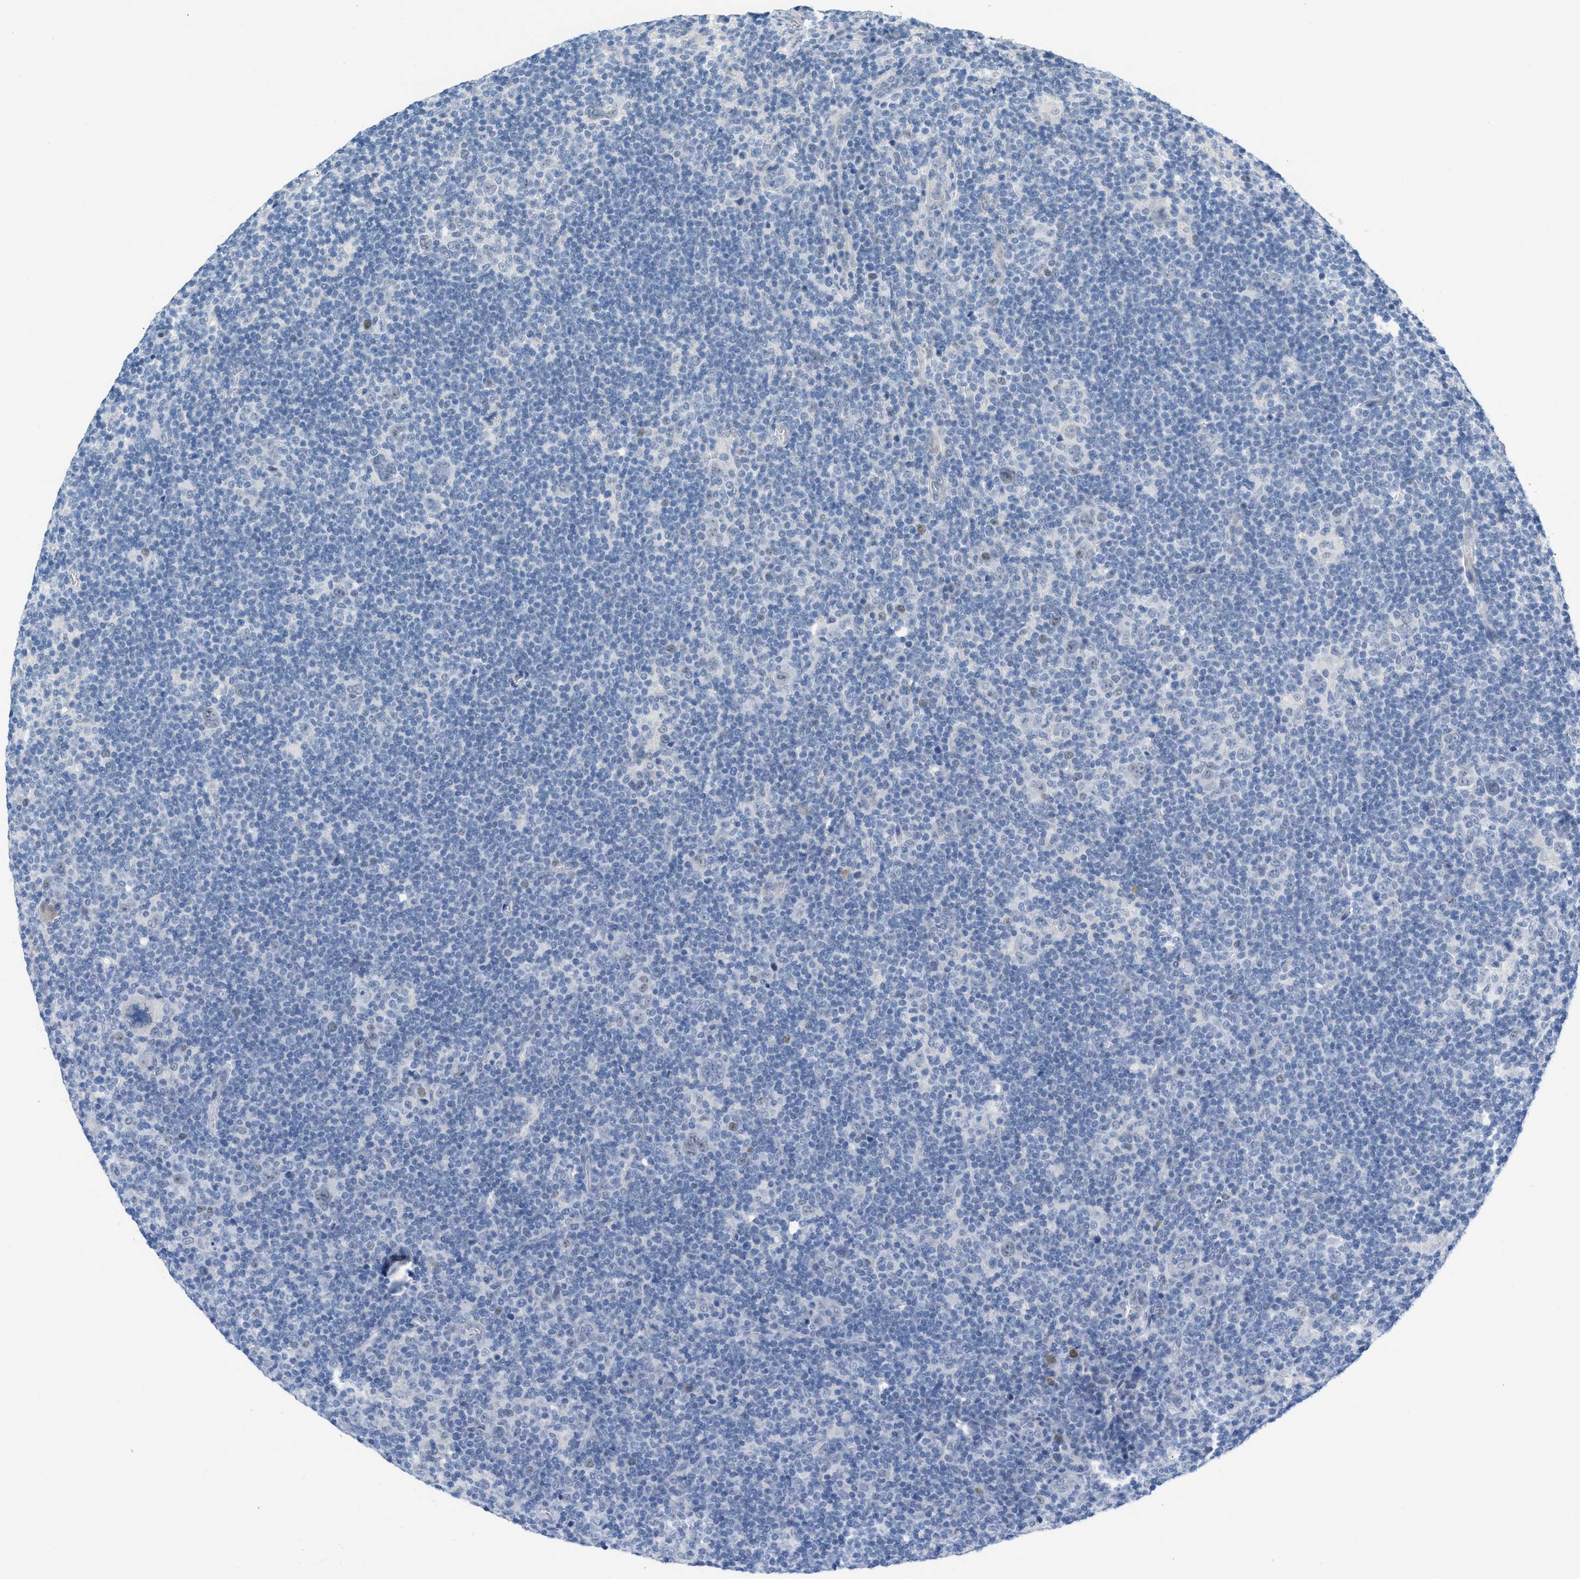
{"staining": {"intensity": "negative", "quantity": "none", "location": "none"}, "tissue": "lymphoma", "cell_type": "Tumor cells", "image_type": "cancer", "snomed": [{"axis": "morphology", "description": "Hodgkin's disease, NOS"}, {"axis": "topography", "description": "Lymph node"}], "caption": "Immunohistochemical staining of Hodgkin's disease displays no significant positivity in tumor cells. (Brightfield microscopy of DAB immunohistochemistry at high magnification).", "gene": "HSF2", "patient": {"sex": "female", "age": 57}}